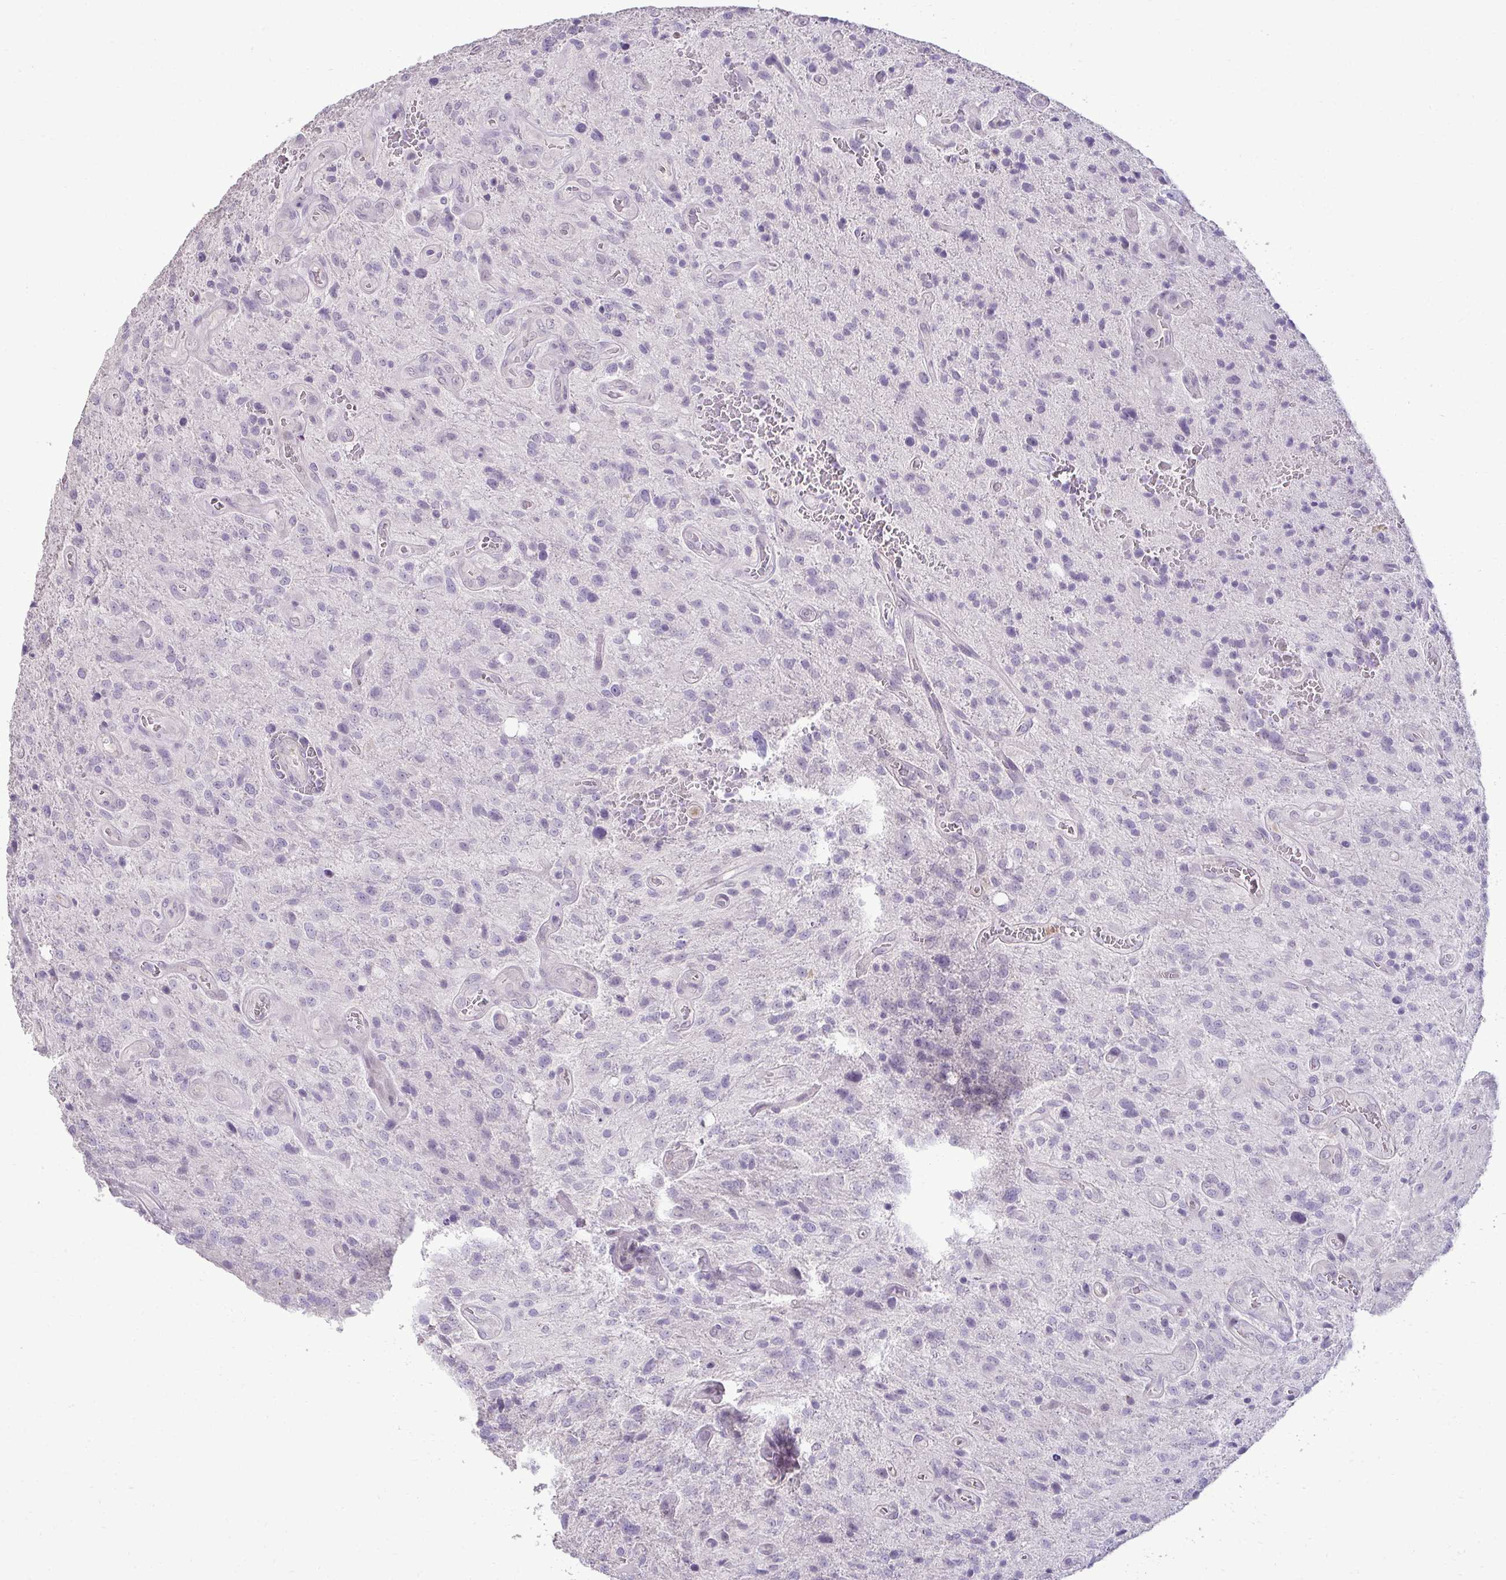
{"staining": {"intensity": "negative", "quantity": "none", "location": "none"}, "tissue": "glioma", "cell_type": "Tumor cells", "image_type": "cancer", "snomed": [{"axis": "morphology", "description": "Glioma, malignant, Low grade"}, {"axis": "topography", "description": "Brain"}], "caption": "Immunohistochemistry (IHC) histopathology image of malignant glioma (low-grade) stained for a protein (brown), which shows no expression in tumor cells.", "gene": "SLC30A3", "patient": {"sex": "male", "age": 66}}